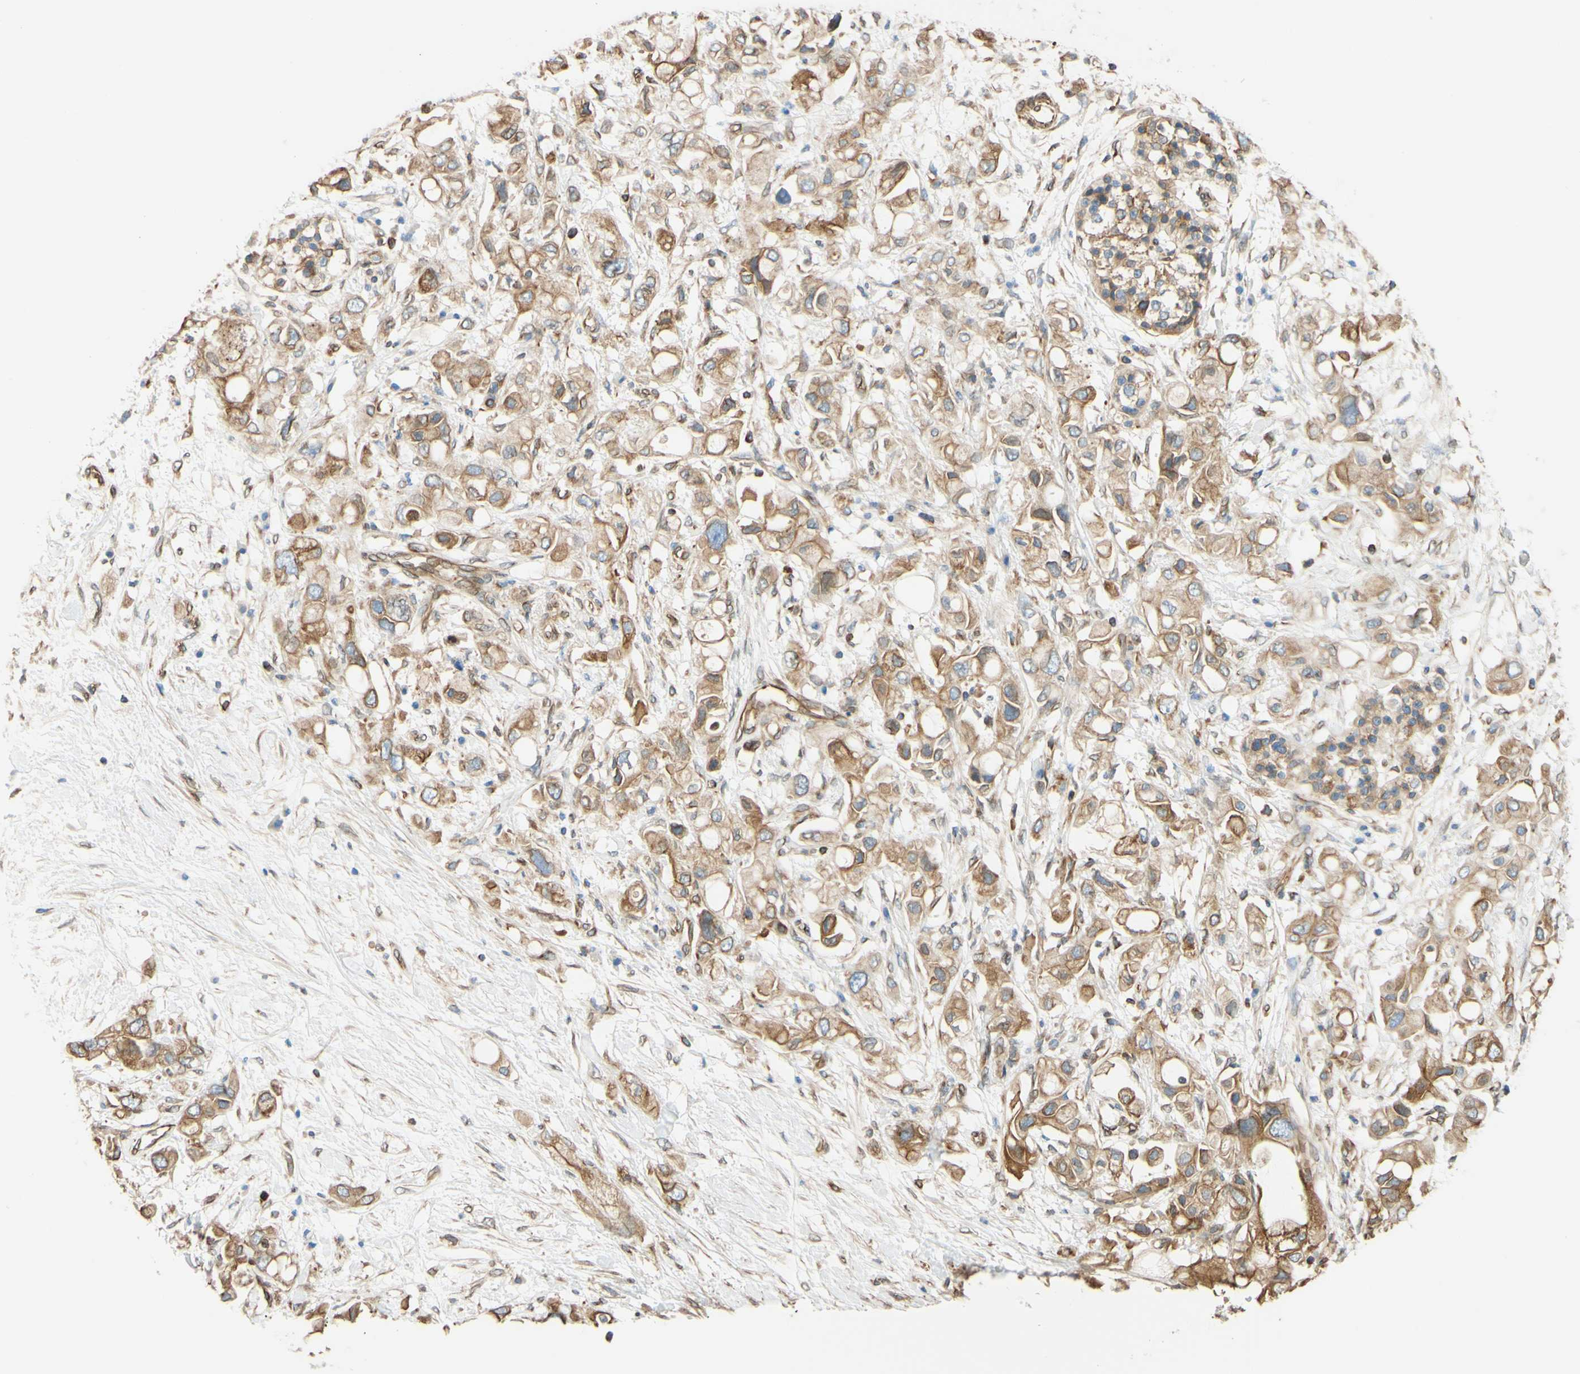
{"staining": {"intensity": "moderate", "quantity": ">75%", "location": "cytoplasmic/membranous"}, "tissue": "pancreatic cancer", "cell_type": "Tumor cells", "image_type": "cancer", "snomed": [{"axis": "morphology", "description": "Adenocarcinoma, NOS"}, {"axis": "topography", "description": "Pancreas"}], "caption": "Protein expression analysis of human pancreatic adenocarcinoma reveals moderate cytoplasmic/membranous positivity in approximately >75% of tumor cells.", "gene": "ENDOD1", "patient": {"sex": "female", "age": 56}}